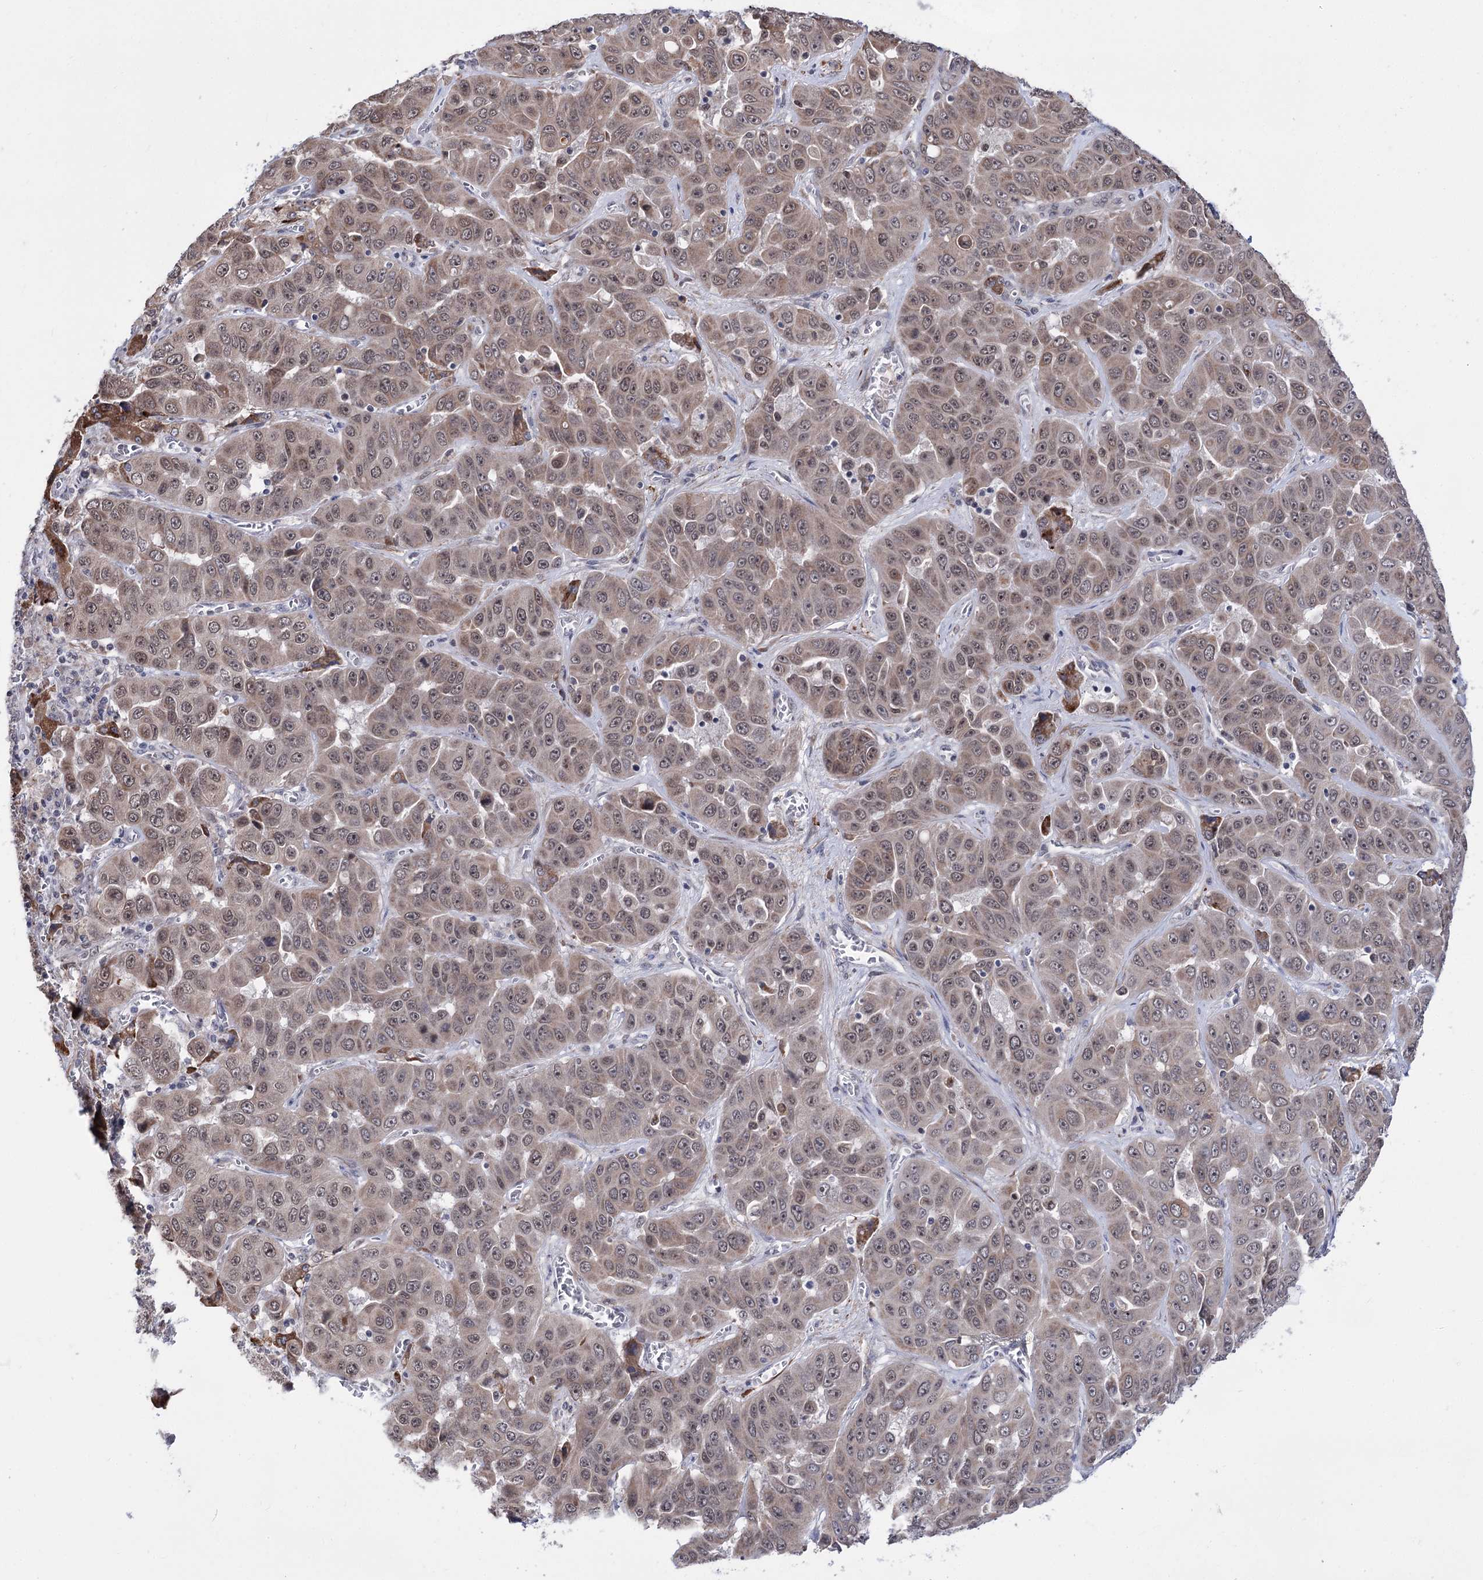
{"staining": {"intensity": "weak", "quantity": ">75%", "location": "cytoplasmic/membranous,nuclear"}, "tissue": "liver cancer", "cell_type": "Tumor cells", "image_type": "cancer", "snomed": [{"axis": "morphology", "description": "Cholangiocarcinoma"}, {"axis": "topography", "description": "Liver"}], "caption": "Liver cancer stained with a protein marker reveals weak staining in tumor cells.", "gene": "PPRC1", "patient": {"sex": "female", "age": 52}}